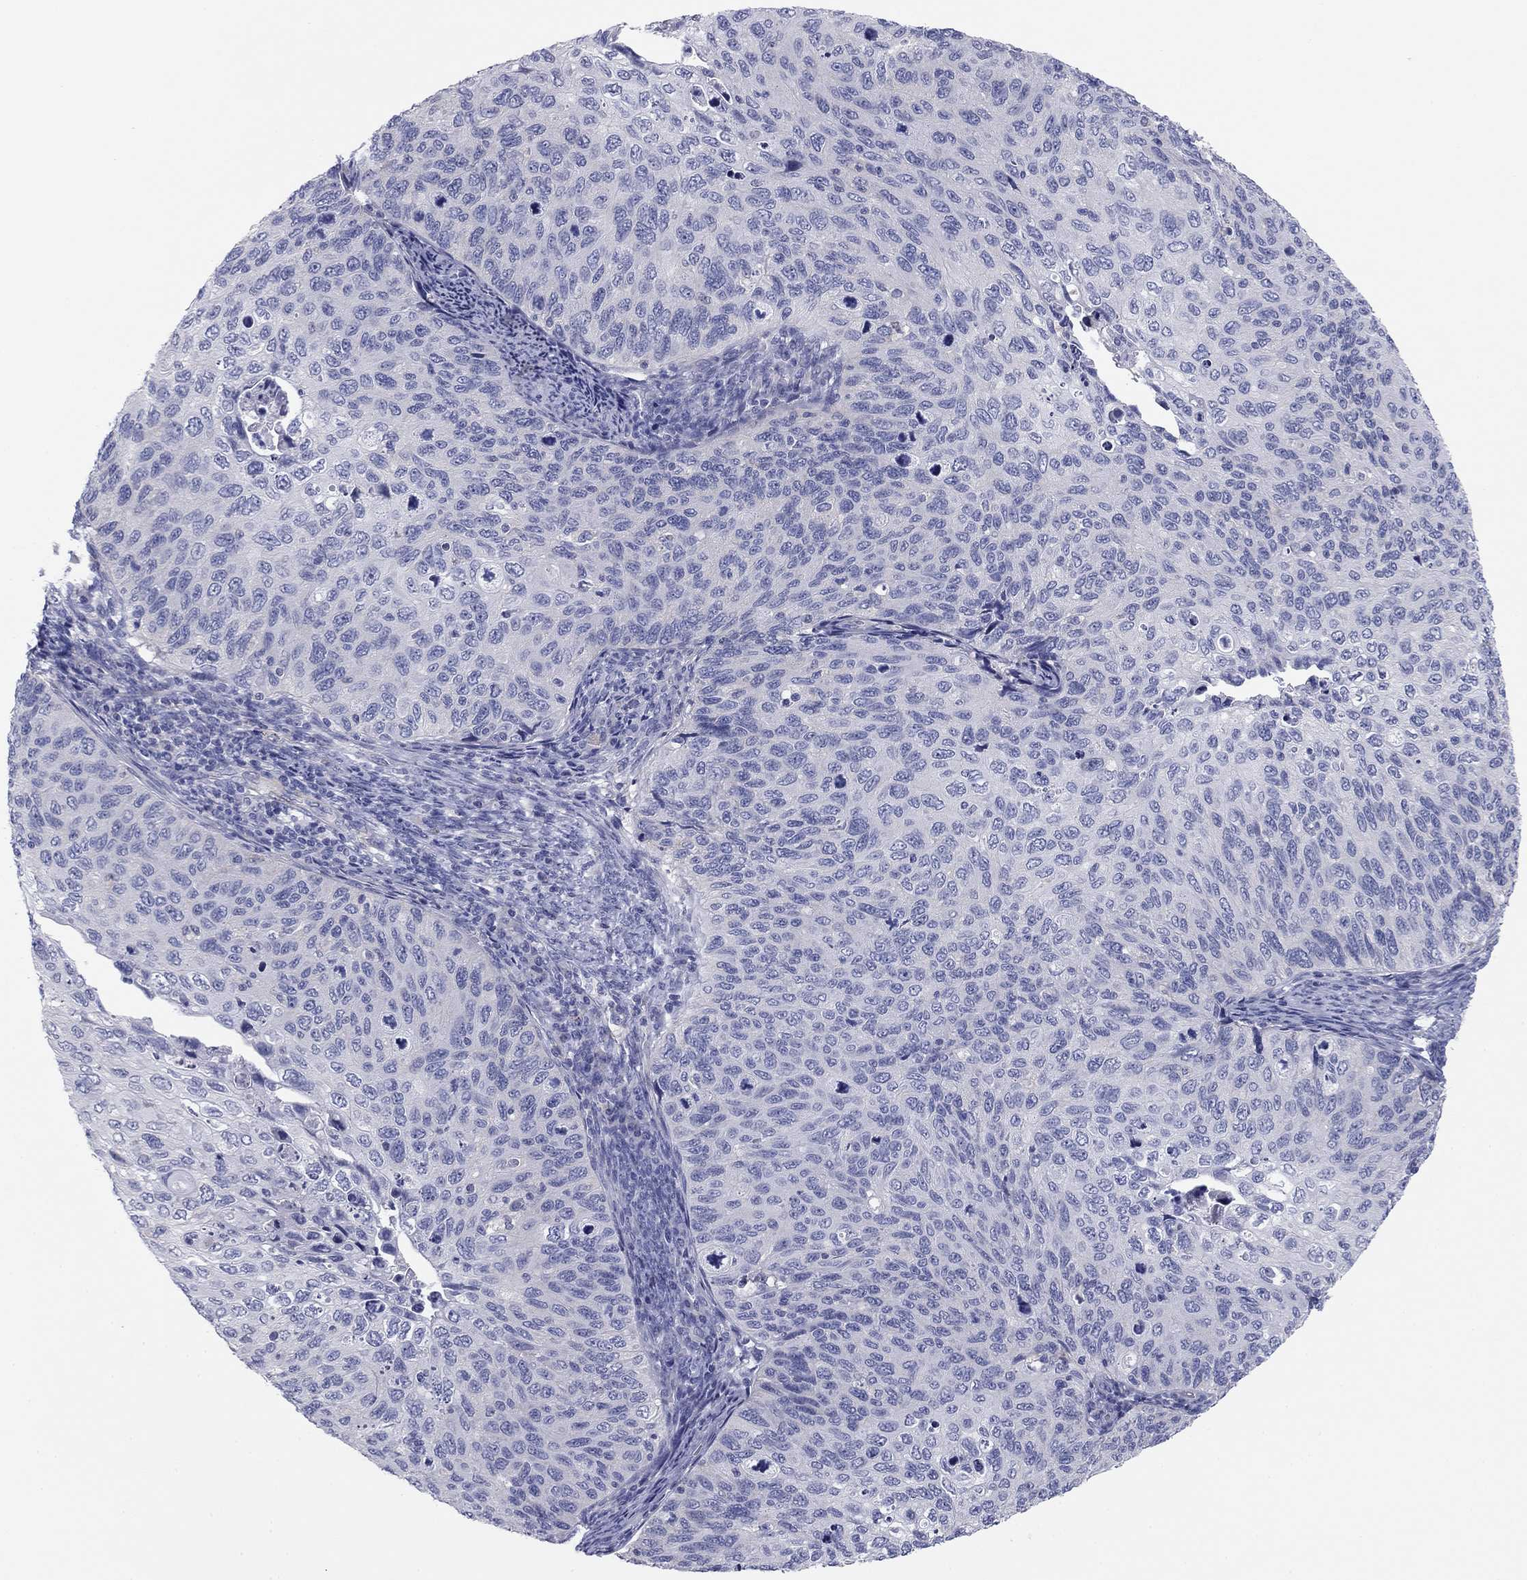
{"staining": {"intensity": "negative", "quantity": "none", "location": "none"}, "tissue": "cervical cancer", "cell_type": "Tumor cells", "image_type": "cancer", "snomed": [{"axis": "morphology", "description": "Squamous cell carcinoma, NOS"}, {"axis": "topography", "description": "Cervix"}], "caption": "Photomicrograph shows no protein positivity in tumor cells of cervical cancer (squamous cell carcinoma) tissue.", "gene": "SEPTIN3", "patient": {"sex": "female", "age": 70}}